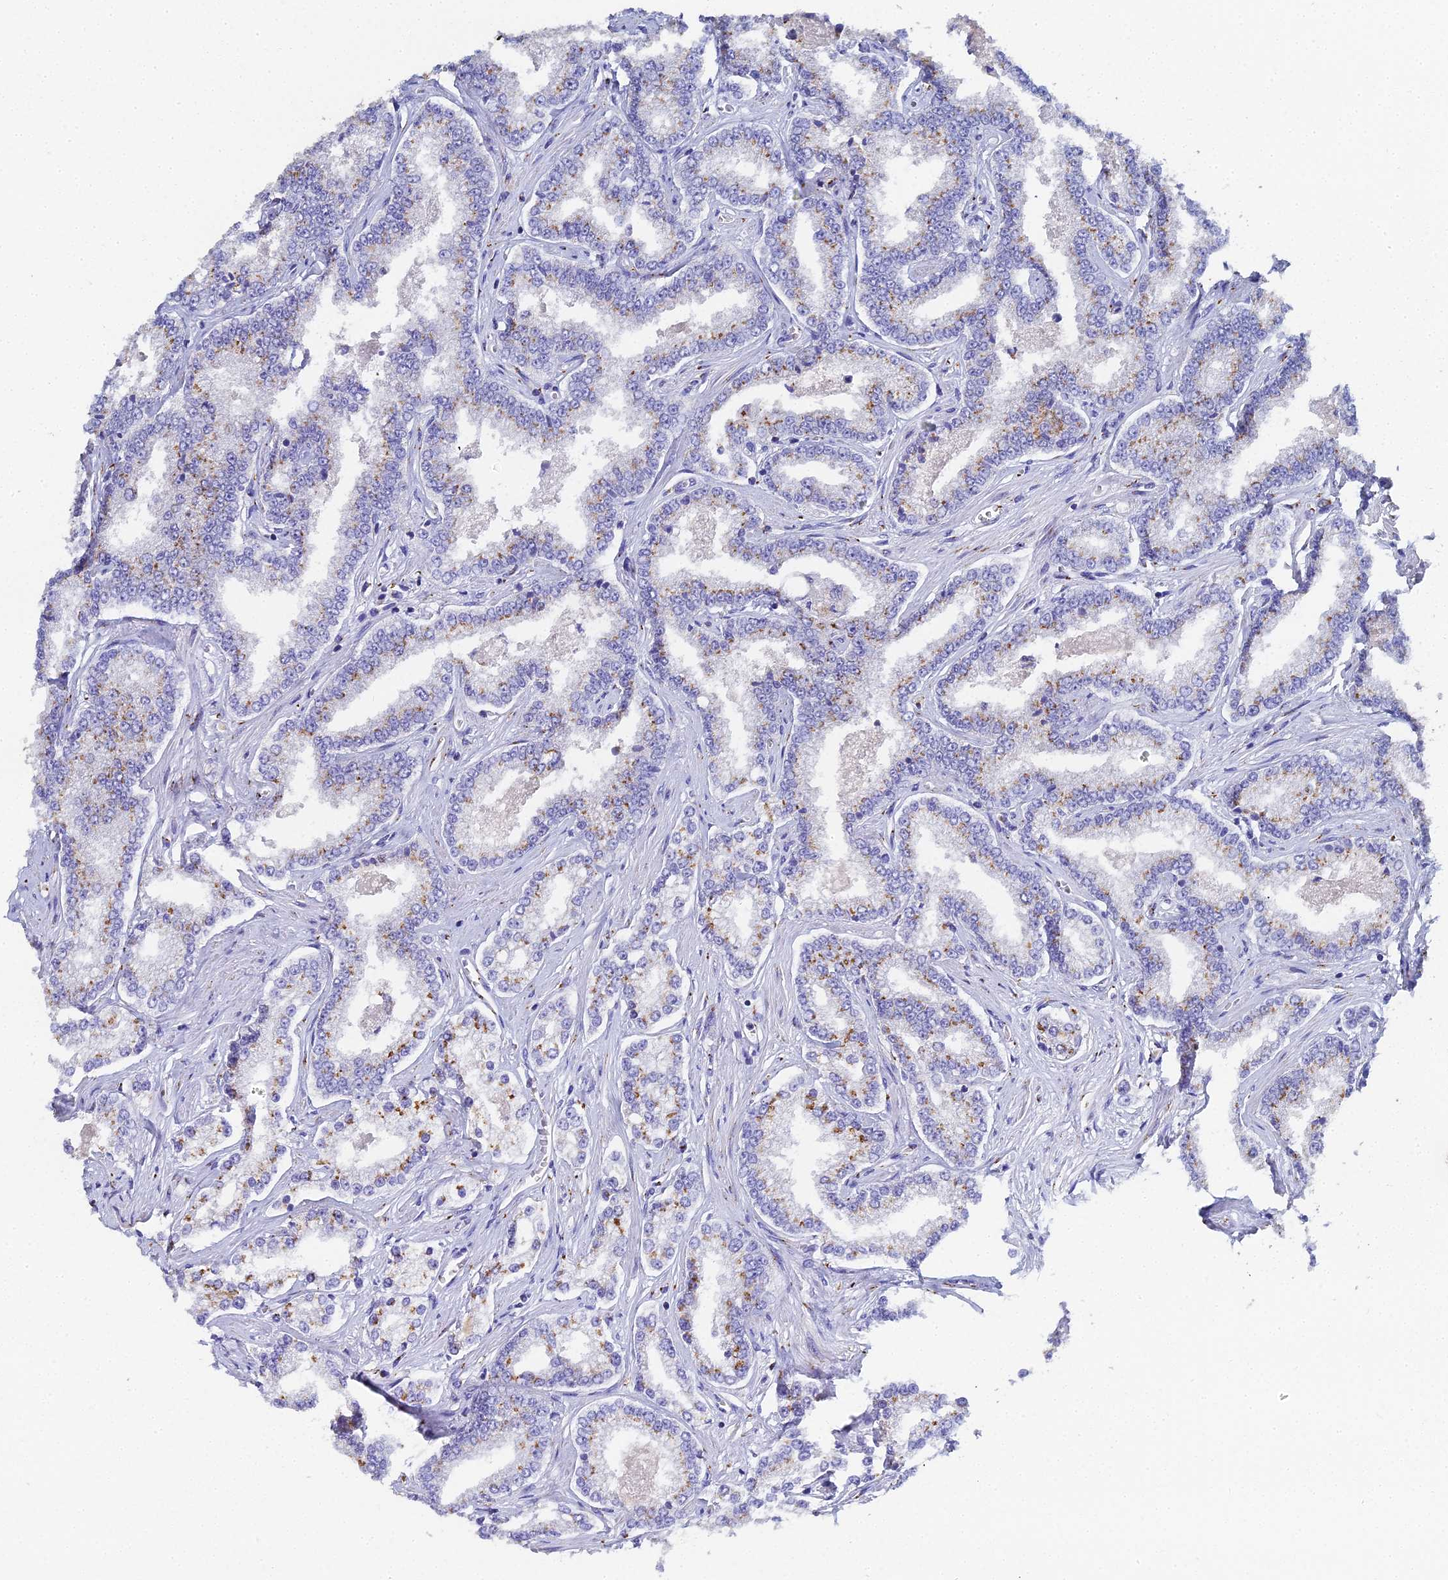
{"staining": {"intensity": "moderate", "quantity": ">75%", "location": "cytoplasmic/membranous"}, "tissue": "prostate cancer", "cell_type": "Tumor cells", "image_type": "cancer", "snomed": [{"axis": "morphology", "description": "Normal tissue, NOS"}, {"axis": "morphology", "description": "Adenocarcinoma, High grade"}, {"axis": "topography", "description": "Prostate"}], "caption": "Moderate cytoplasmic/membranous expression is seen in about >75% of tumor cells in prostate cancer (high-grade adenocarcinoma).", "gene": "ENSG00000268674", "patient": {"sex": "male", "age": 83}}